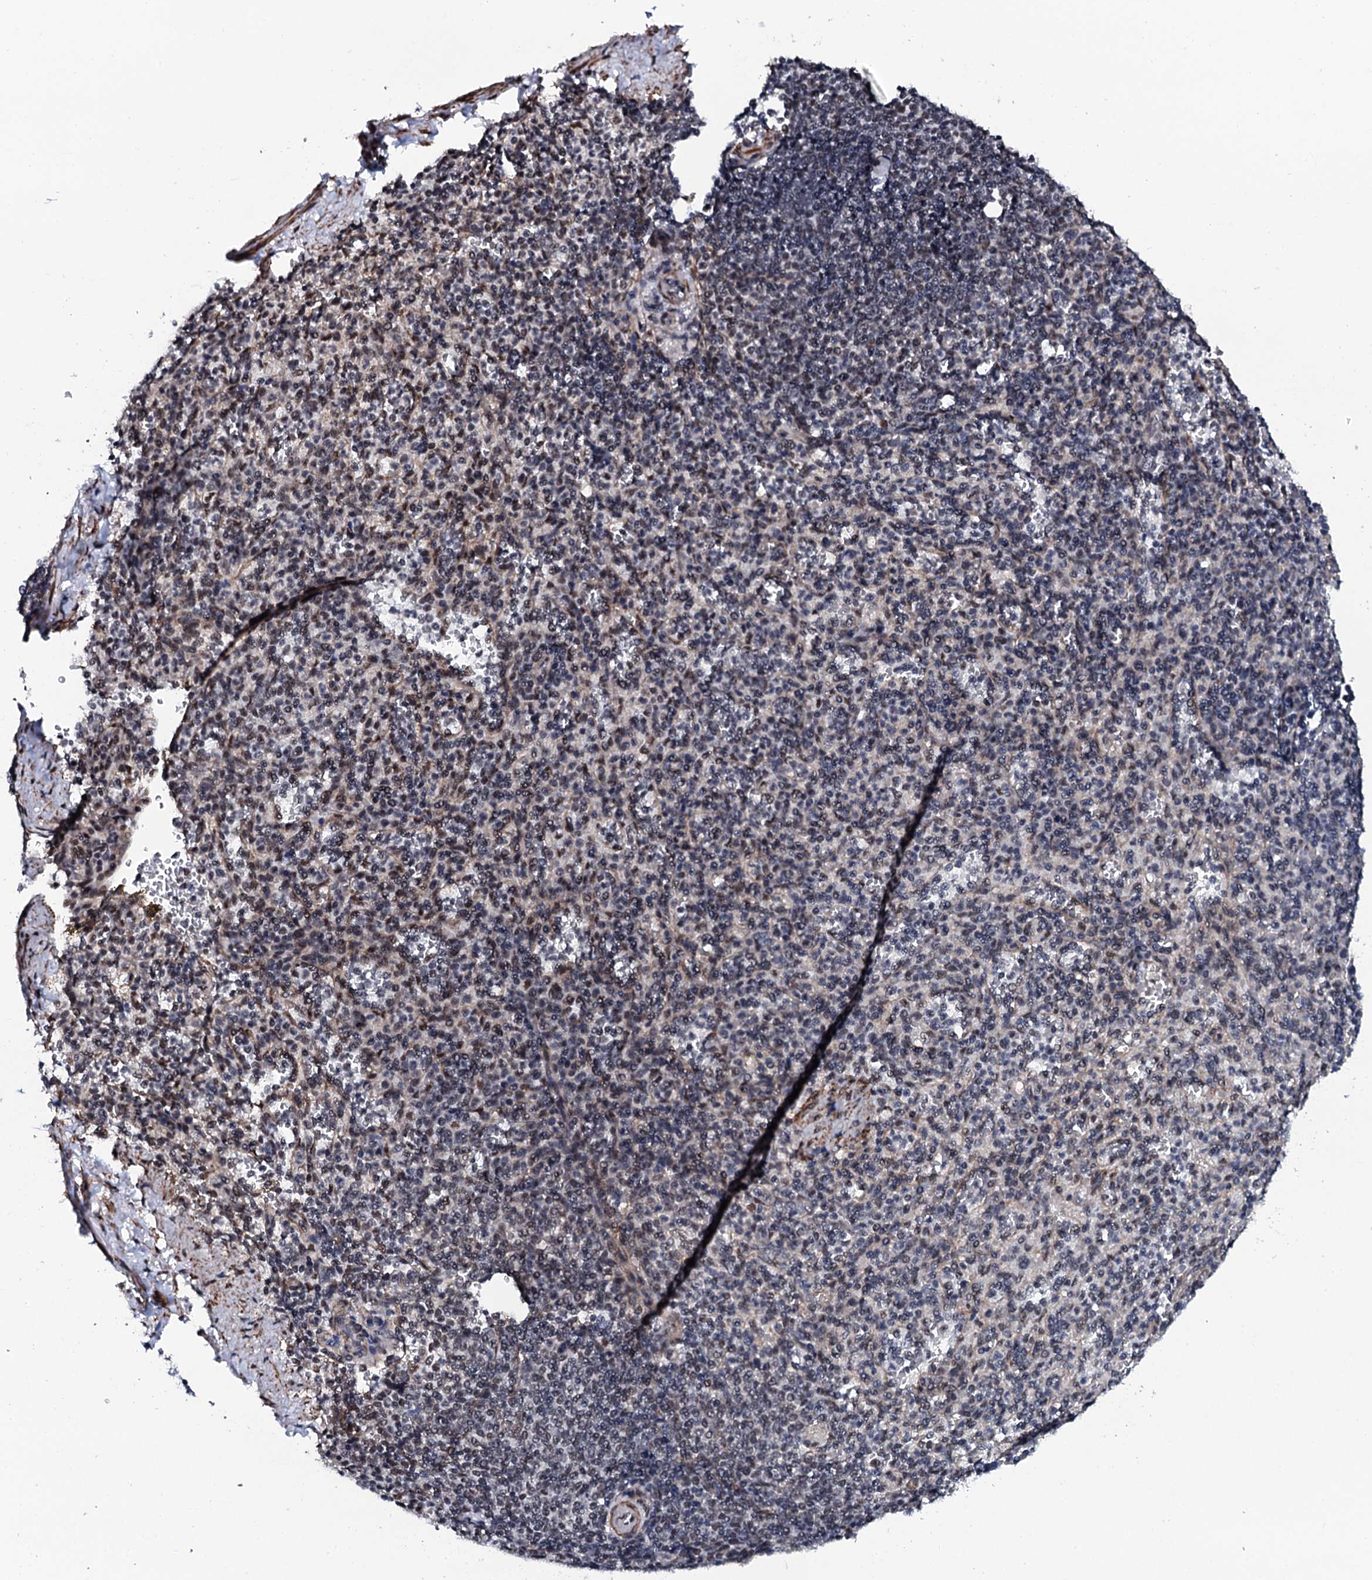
{"staining": {"intensity": "weak", "quantity": "25%-75%", "location": "nuclear"}, "tissue": "spleen", "cell_type": "Cells in red pulp", "image_type": "normal", "snomed": [{"axis": "morphology", "description": "Normal tissue, NOS"}, {"axis": "topography", "description": "Spleen"}], "caption": "This is a photomicrograph of IHC staining of unremarkable spleen, which shows weak expression in the nuclear of cells in red pulp.", "gene": "CWC15", "patient": {"sex": "female", "age": 74}}